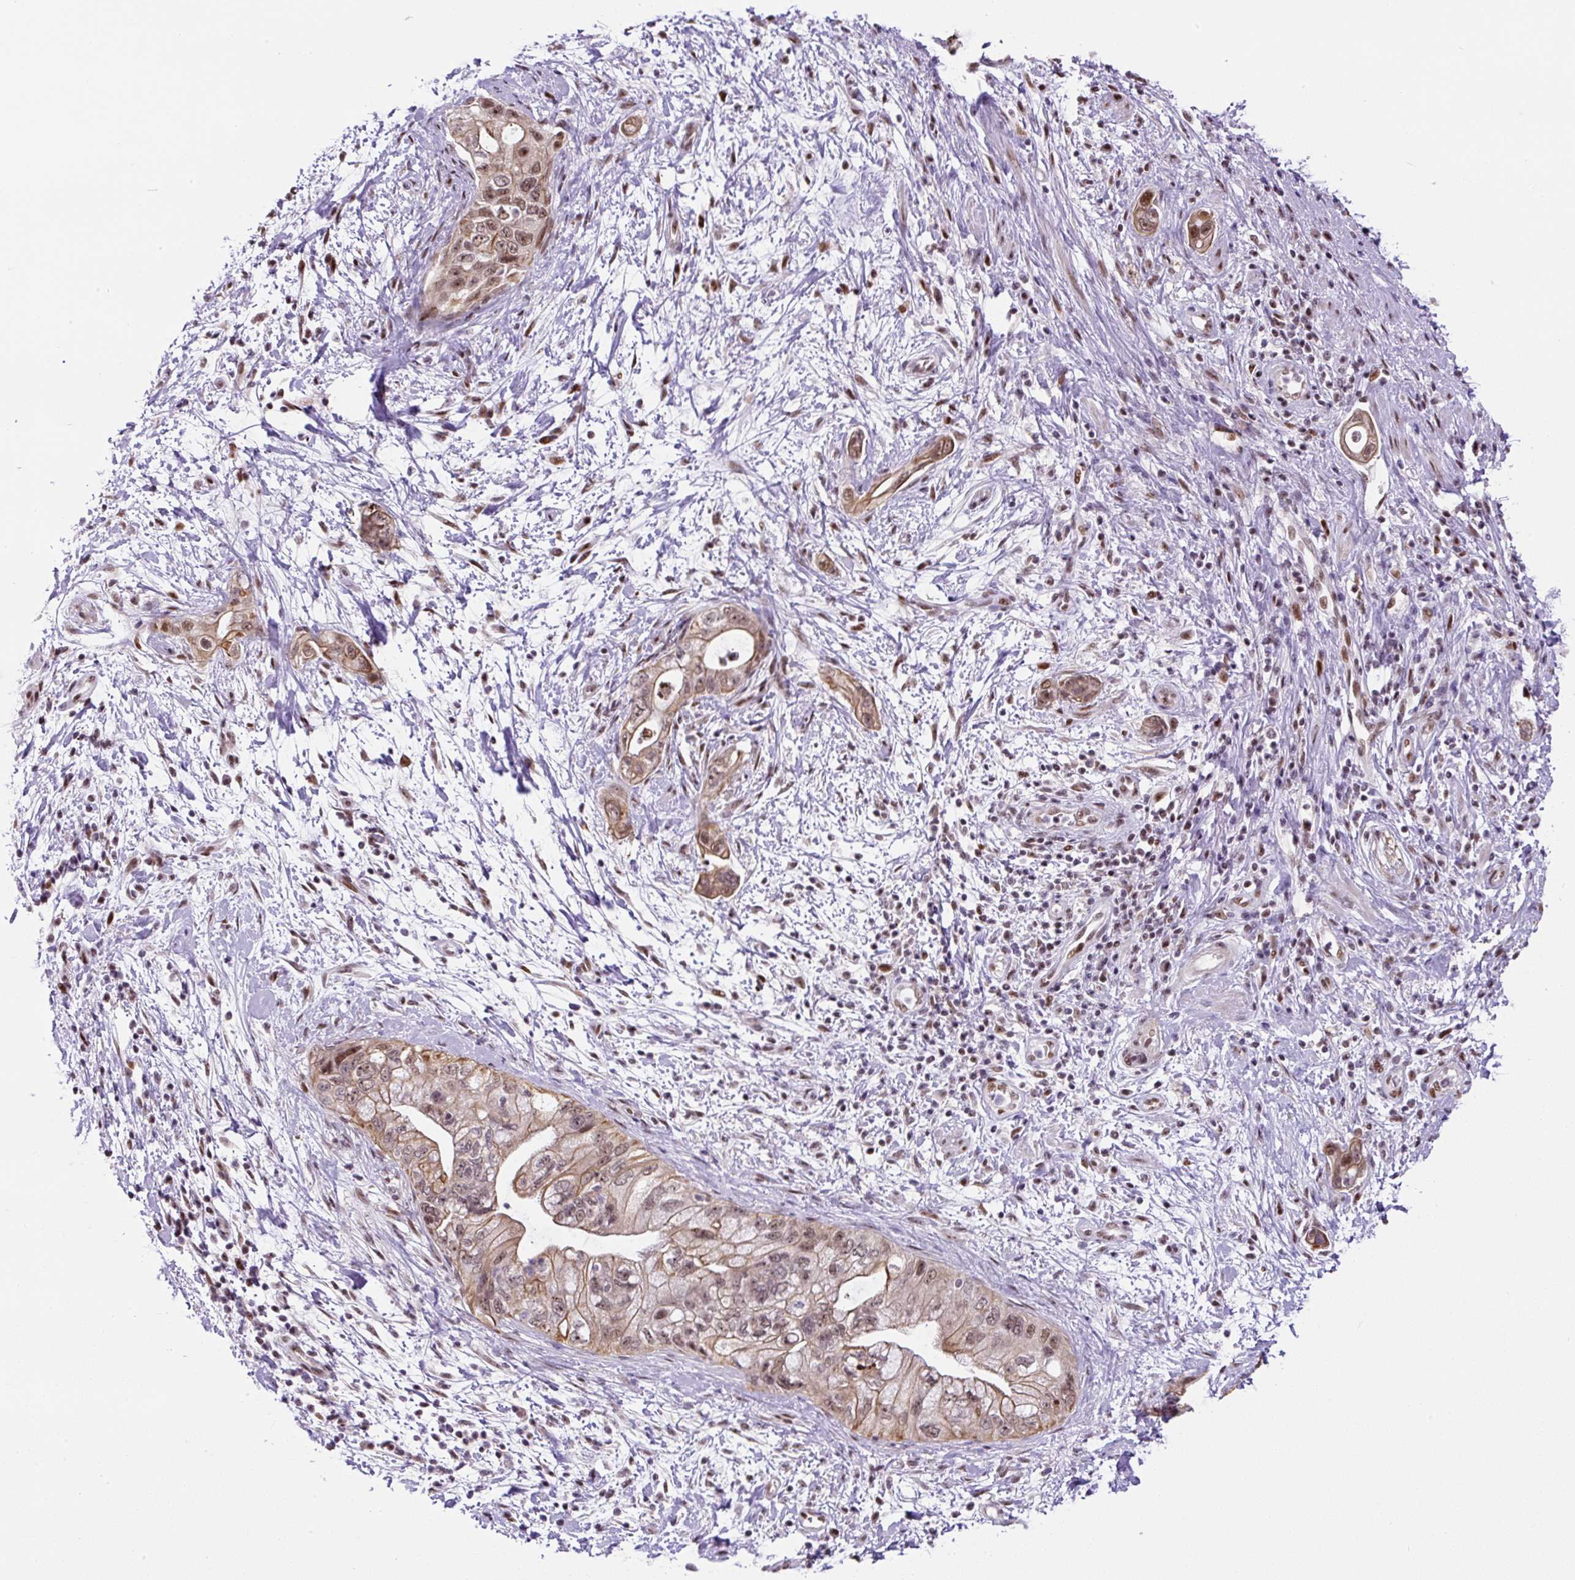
{"staining": {"intensity": "moderate", "quantity": "25%-75%", "location": "cytoplasmic/membranous,nuclear"}, "tissue": "pancreatic cancer", "cell_type": "Tumor cells", "image_type": "cancer", "snomed": [{"axis": "morphology", "description": "Adenocarcinoma, NOS"}, {"axis": "topography", "description": "Pancreas"}], "caption": "Adenocarcinoma (pancreatic) stained with DAB immunohistochemistry exhibits medium levels of moderate cytoplasmic/membranous and nuclear staining in approximately 25%-75% of tumor cells.", "gene": "TAF1A", "patient": {"sex": "female", "age": 73}}